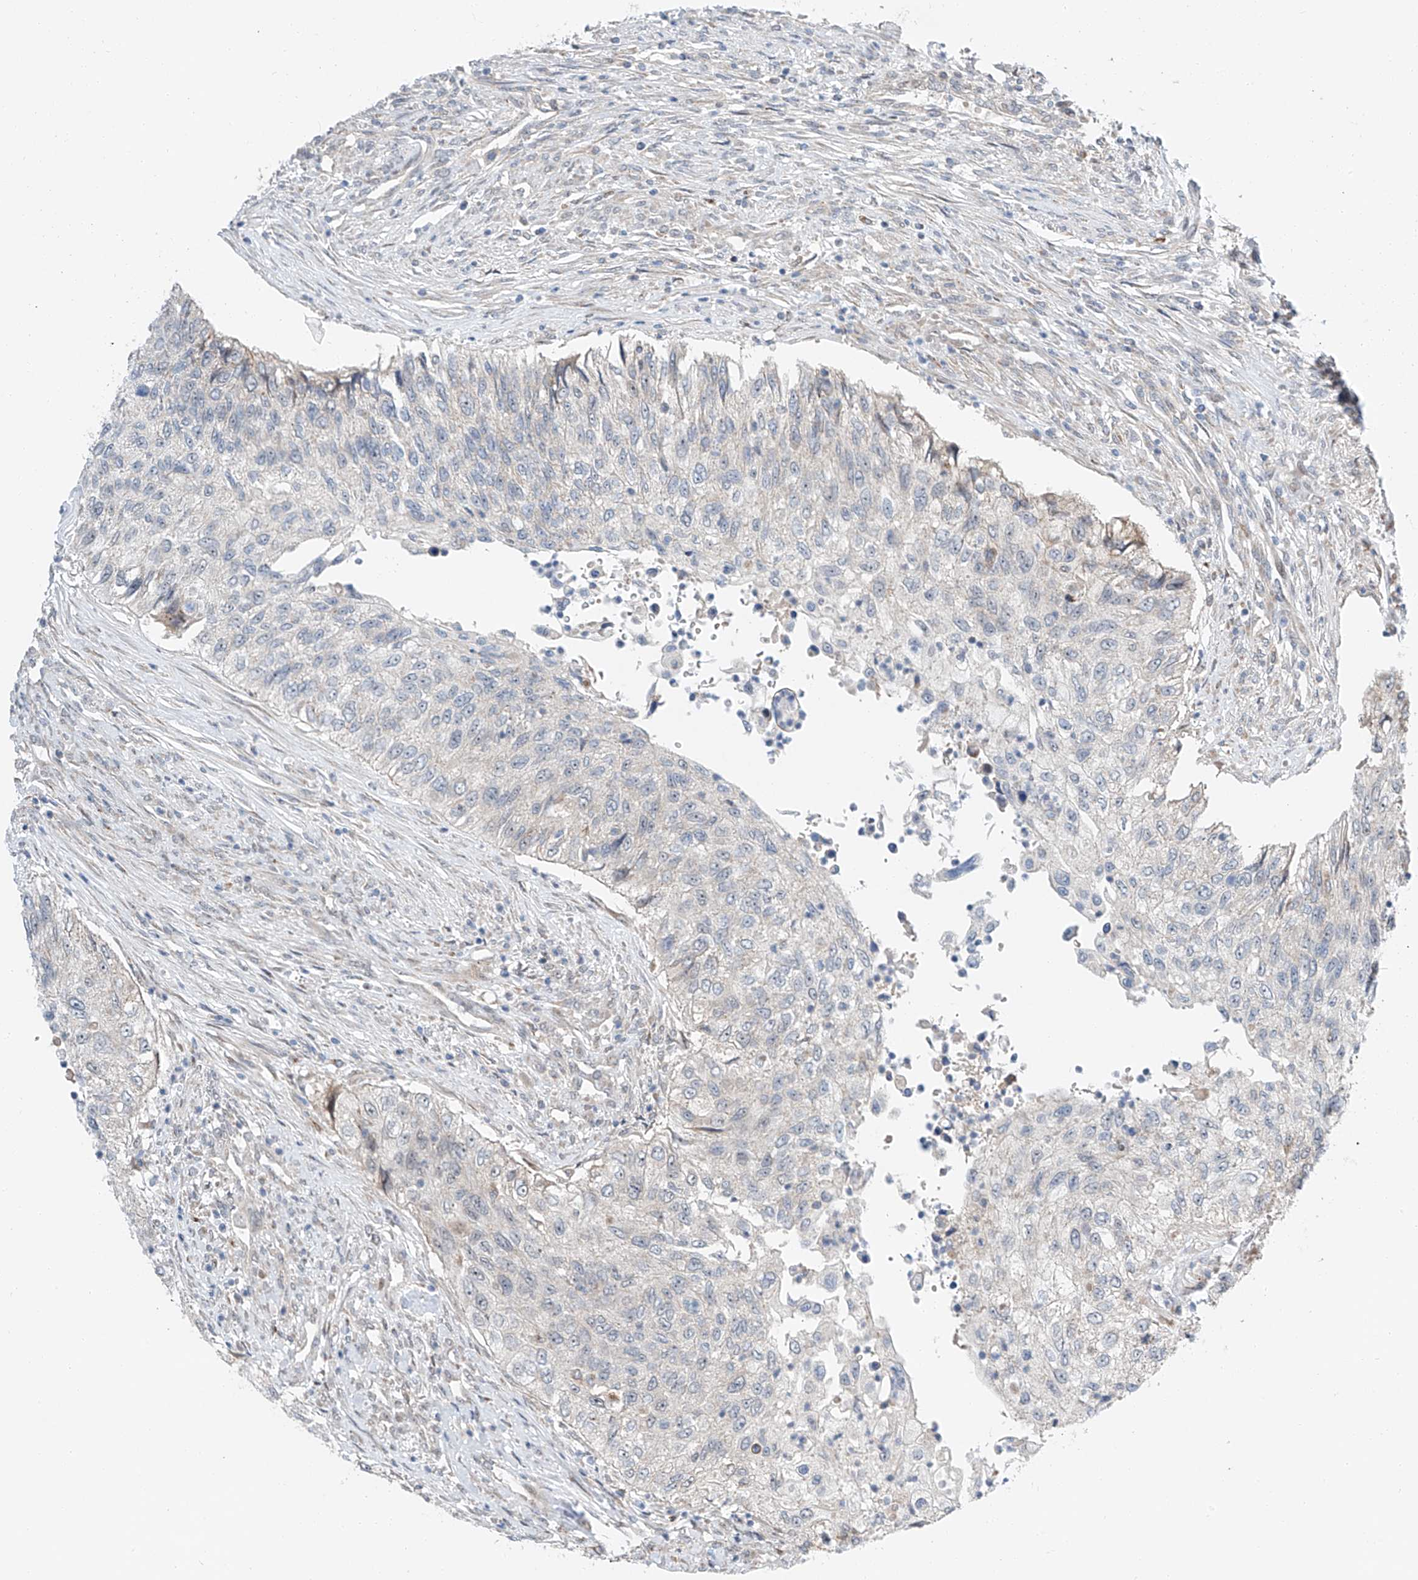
{"staining": {"intensity": "negative", "quantity": "none", "location": "none"}, "tissue": "urothelial cancer", "cell_type": "Tumor cells", "image_type": "cancer", "snomed": [{"axis": "morphology", "description": "Urothelial carcinoma, High grade"}, {"axis": "topography", "description": "Urinary bladder"}], "caption": "Immunohistochemistry image of neoplastic tissue: high-grade urothelial carcinoma stained with DAB exhibits no significant protein expression in tumor cells.", "gene": "CLDND1", "patient": {"sex": "female", "age": 60}}